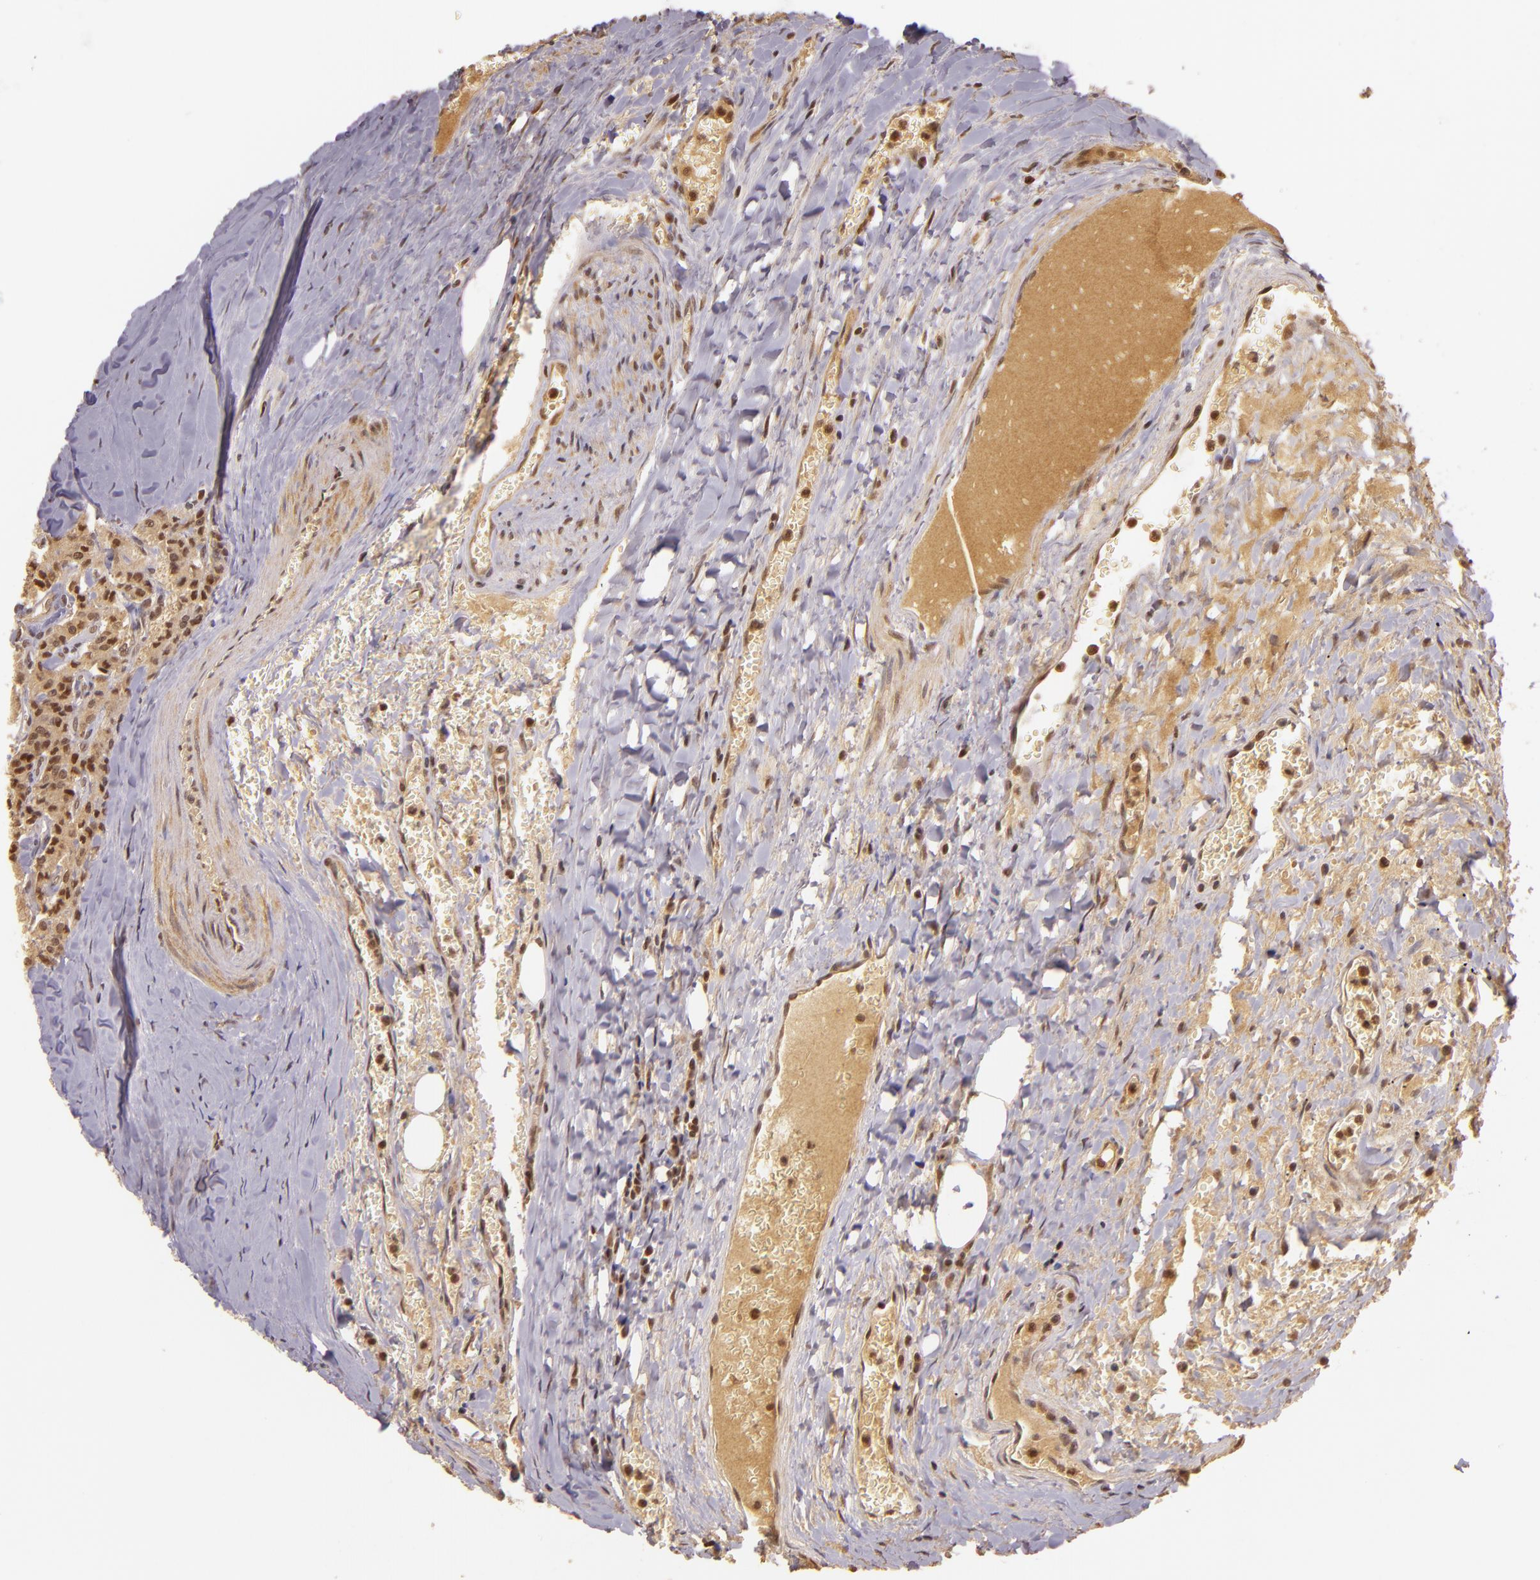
{"staining": {"intensity": "moderate", "quantity": ">75%", "location": "cytoplasmic/membranous,nuclear"}, "tissue": "carcinoid", "cell_type": "Tumor cells", "image_type": "cancer", "snomed": [{"axis": "morphology", "description": "Carcinoid, malignant, NOS"}, {"axis": "topography", "description": "Bronchus"}], "caption": "Tumor cells display medium levels of moderate cytoplasmic/membranous and nuclear positivity in approximately >75% of cells in human carcinoid.", "gene": "TXNRD2", "patient": {"sex": "male", "age": 55}}